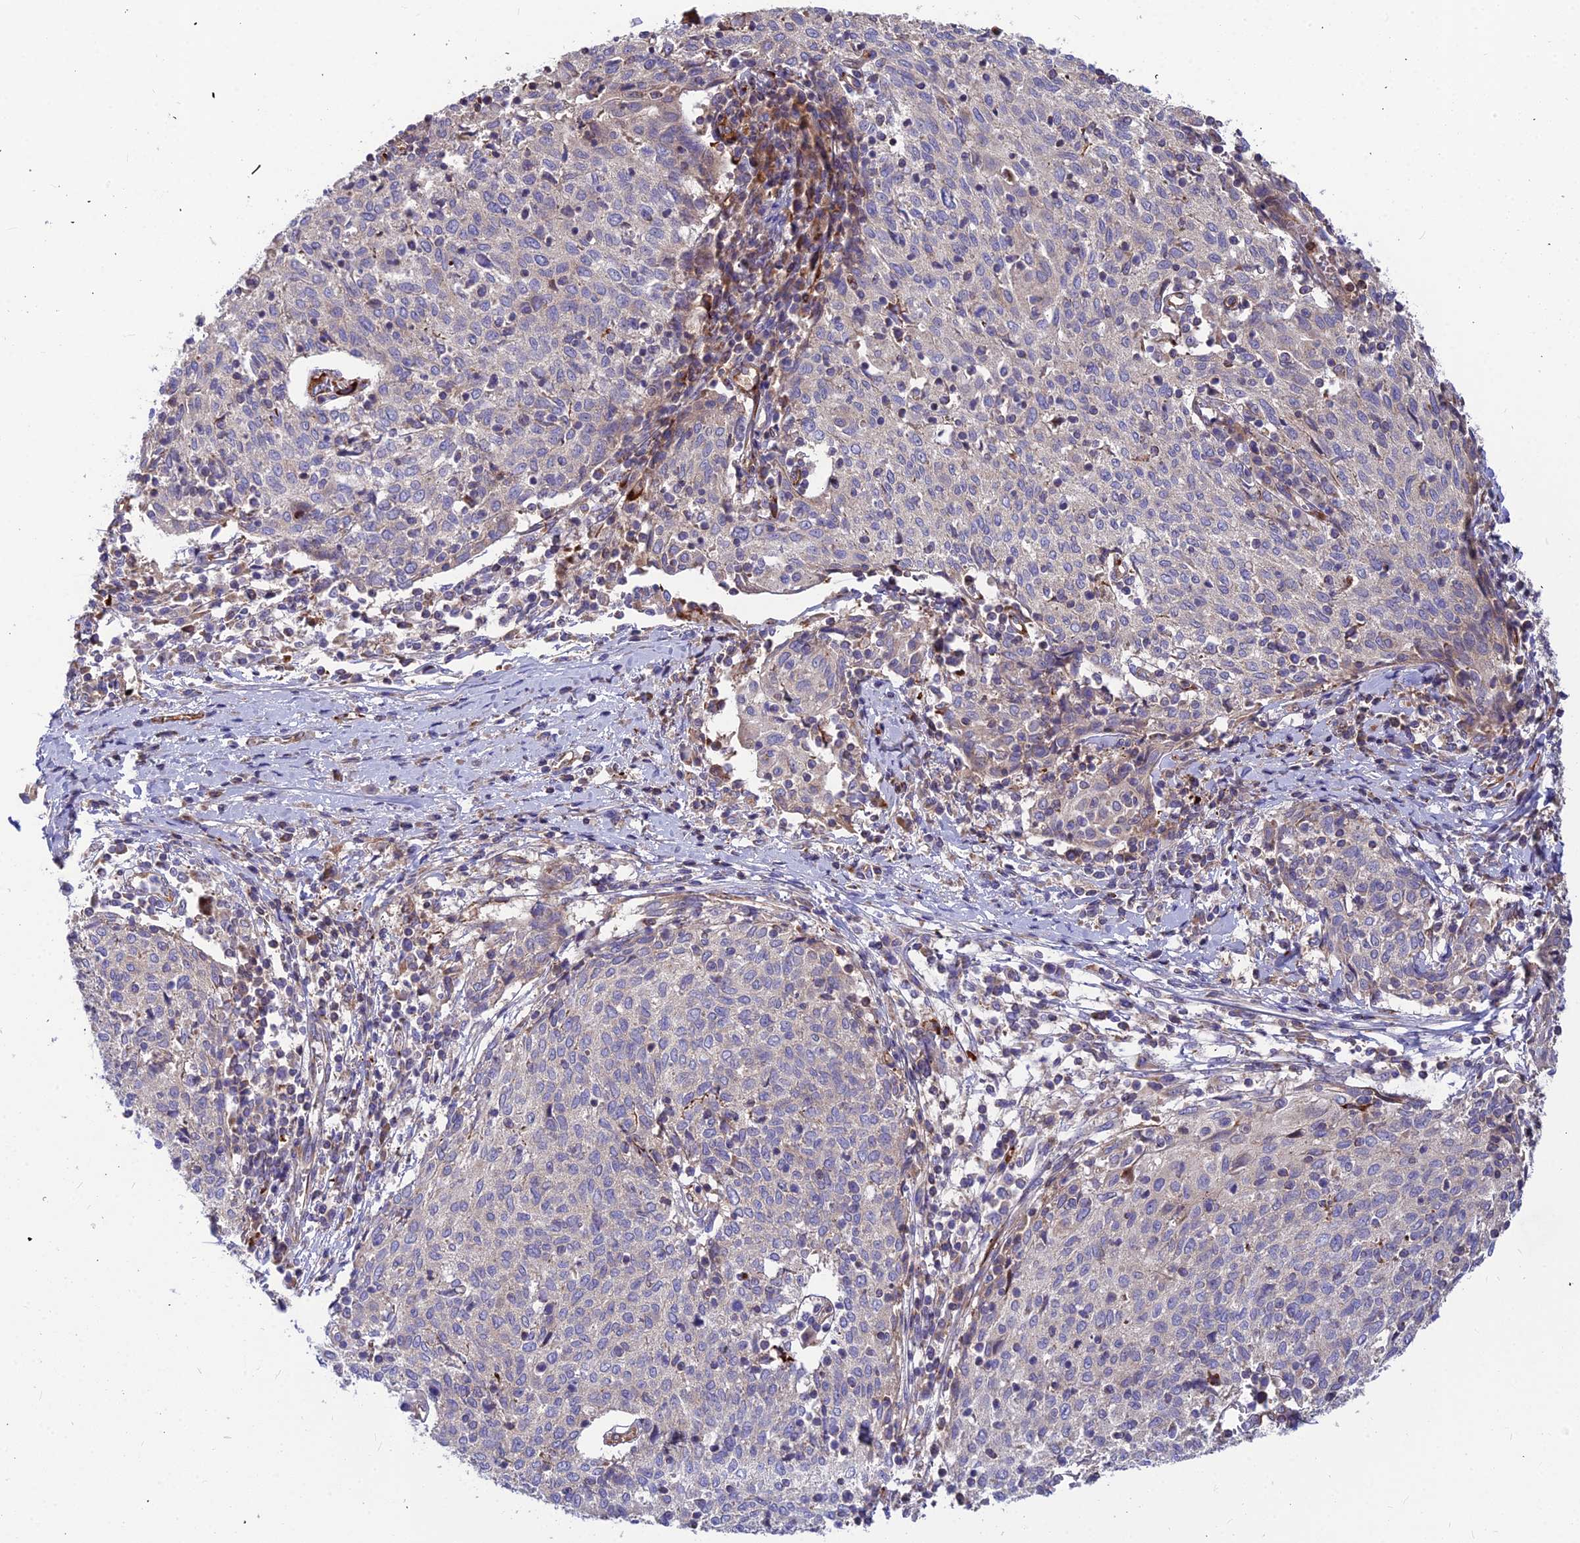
{"staining": {"intensity": "negative", "quantity": "none", "location": "none"}, "tissue": "cervical cancer", "cell_type": "Tumor cells", "image_type": "cancer", "snomed": [{"axis": "morphology", "description": "Squamous cell carcinoma, NOS"}, {"axis": "topography", "description": "Cervix"}], "caption": "Protein analysis of cervical cancer displays no significant expression in tumor cells.", "gene": "ASPHD1", "patient": {"sex": "female", "age": 52}}